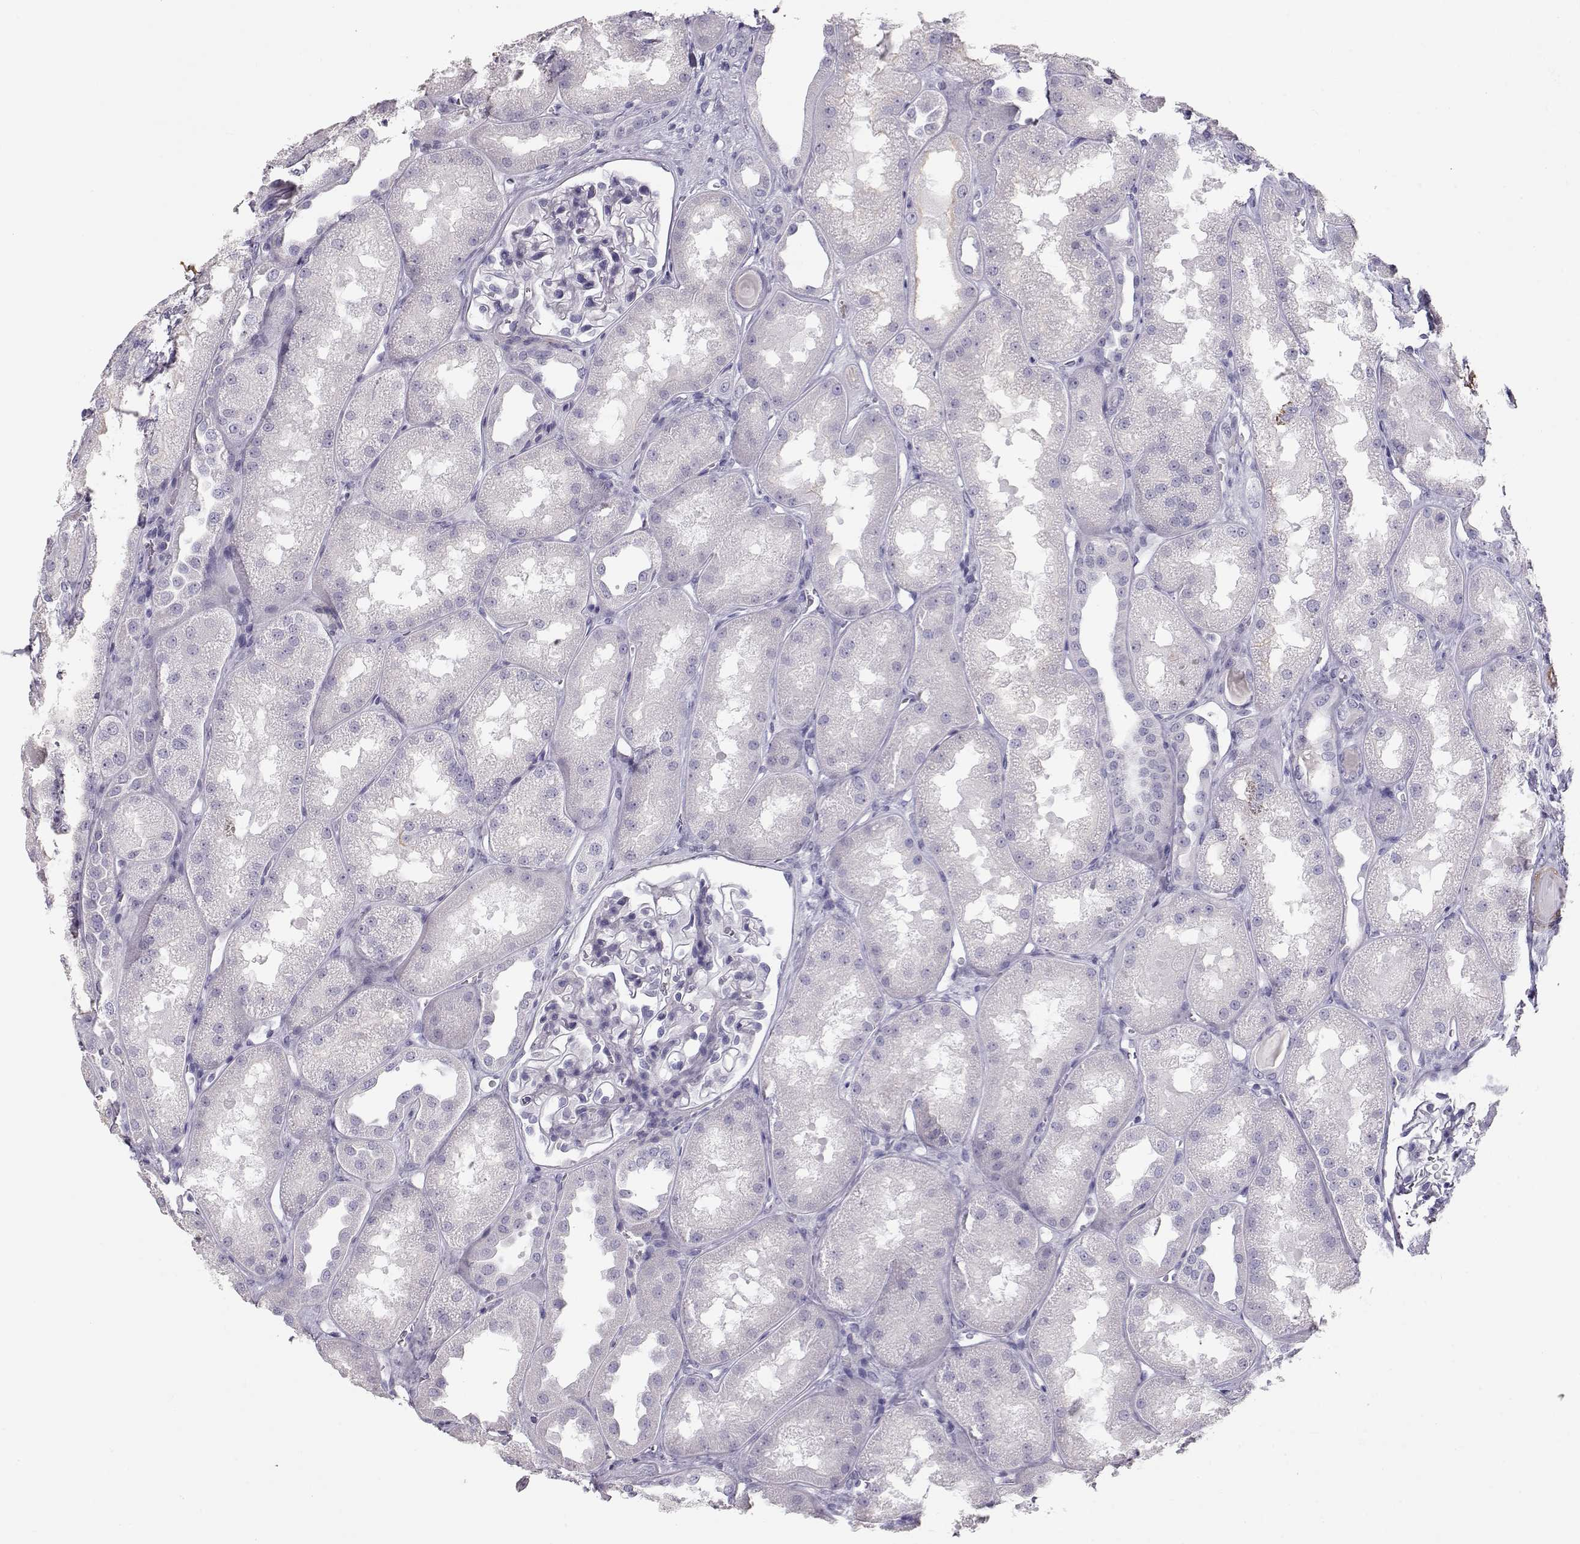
{"staining": {"intensity": "negative", "quantity": "none", "location": "none"}, "tissue": "kidney", "cell_type": "Cells in glomeruli", "image_type": "normal", "snomed": [{"axis": "morphology", "description": "Normal tissue, NOS"}, {"axis": "topography", "description": "Kidney"}], "caption": "The photomicrograph reveals no significant positivity in cells in glomeruli of kidney.", "gene": "SLITRK3", "patient": {"sex": "male", "age": 61}}